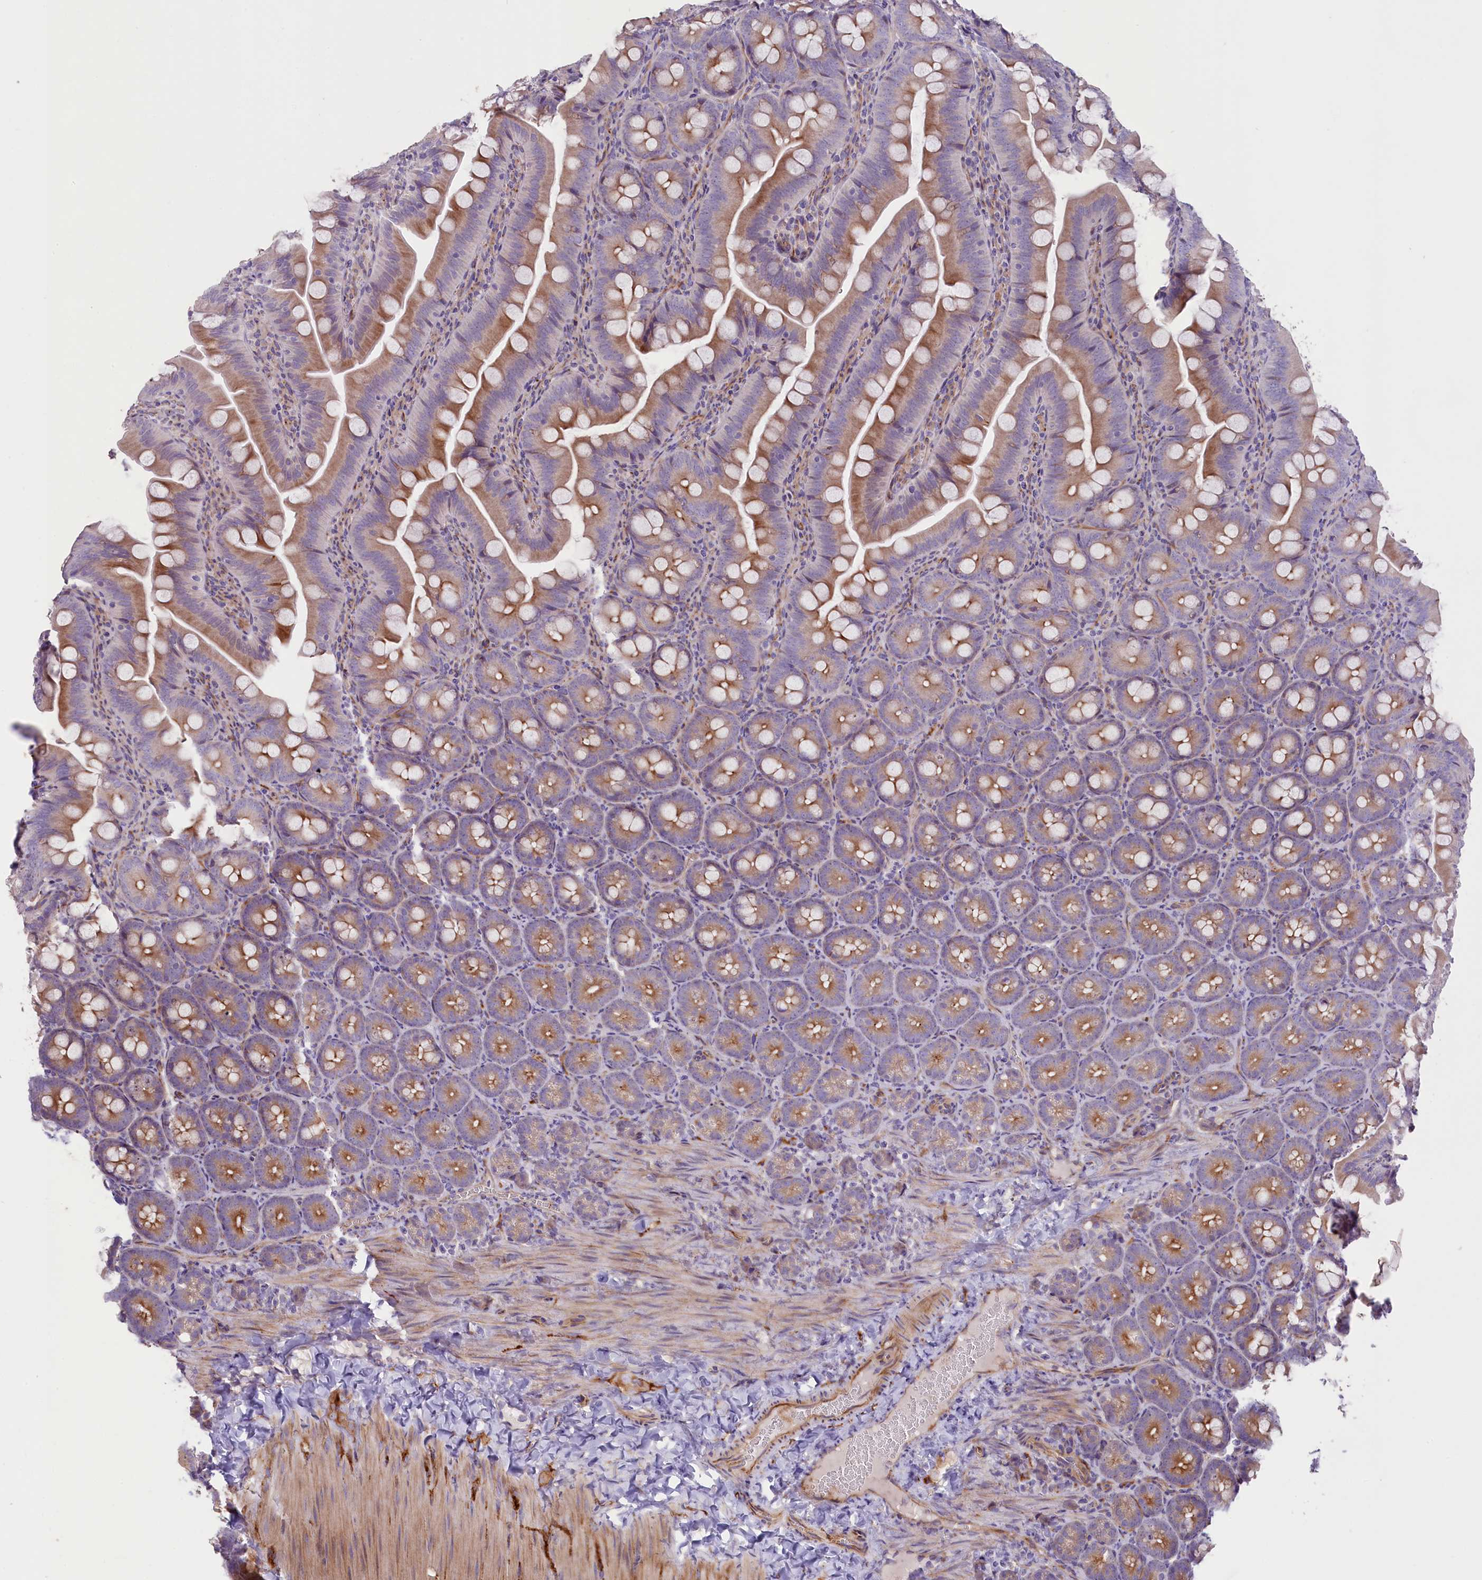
{"staining": {"intensity": "moderate", "quantity": ">75%", "location": "cytoplasmic/membranous"}, "tissue": "appendix", "cell_type": "Glandular cells", "image_type": "normal", "snomed": [{"axis": "morphology", "description": "Normal tissue, NOS"}, {"axis": "topography", "description": "Appendix"}], "caption": "Immunohistochemical staining of unremarkable appendix demonstrates >75% levels of moderate cytoplasmic/membranous protein positivity in about >75% of glandular cells.", "gene": "CD99L2", "patient": {"sex": "female", "age": 33}}